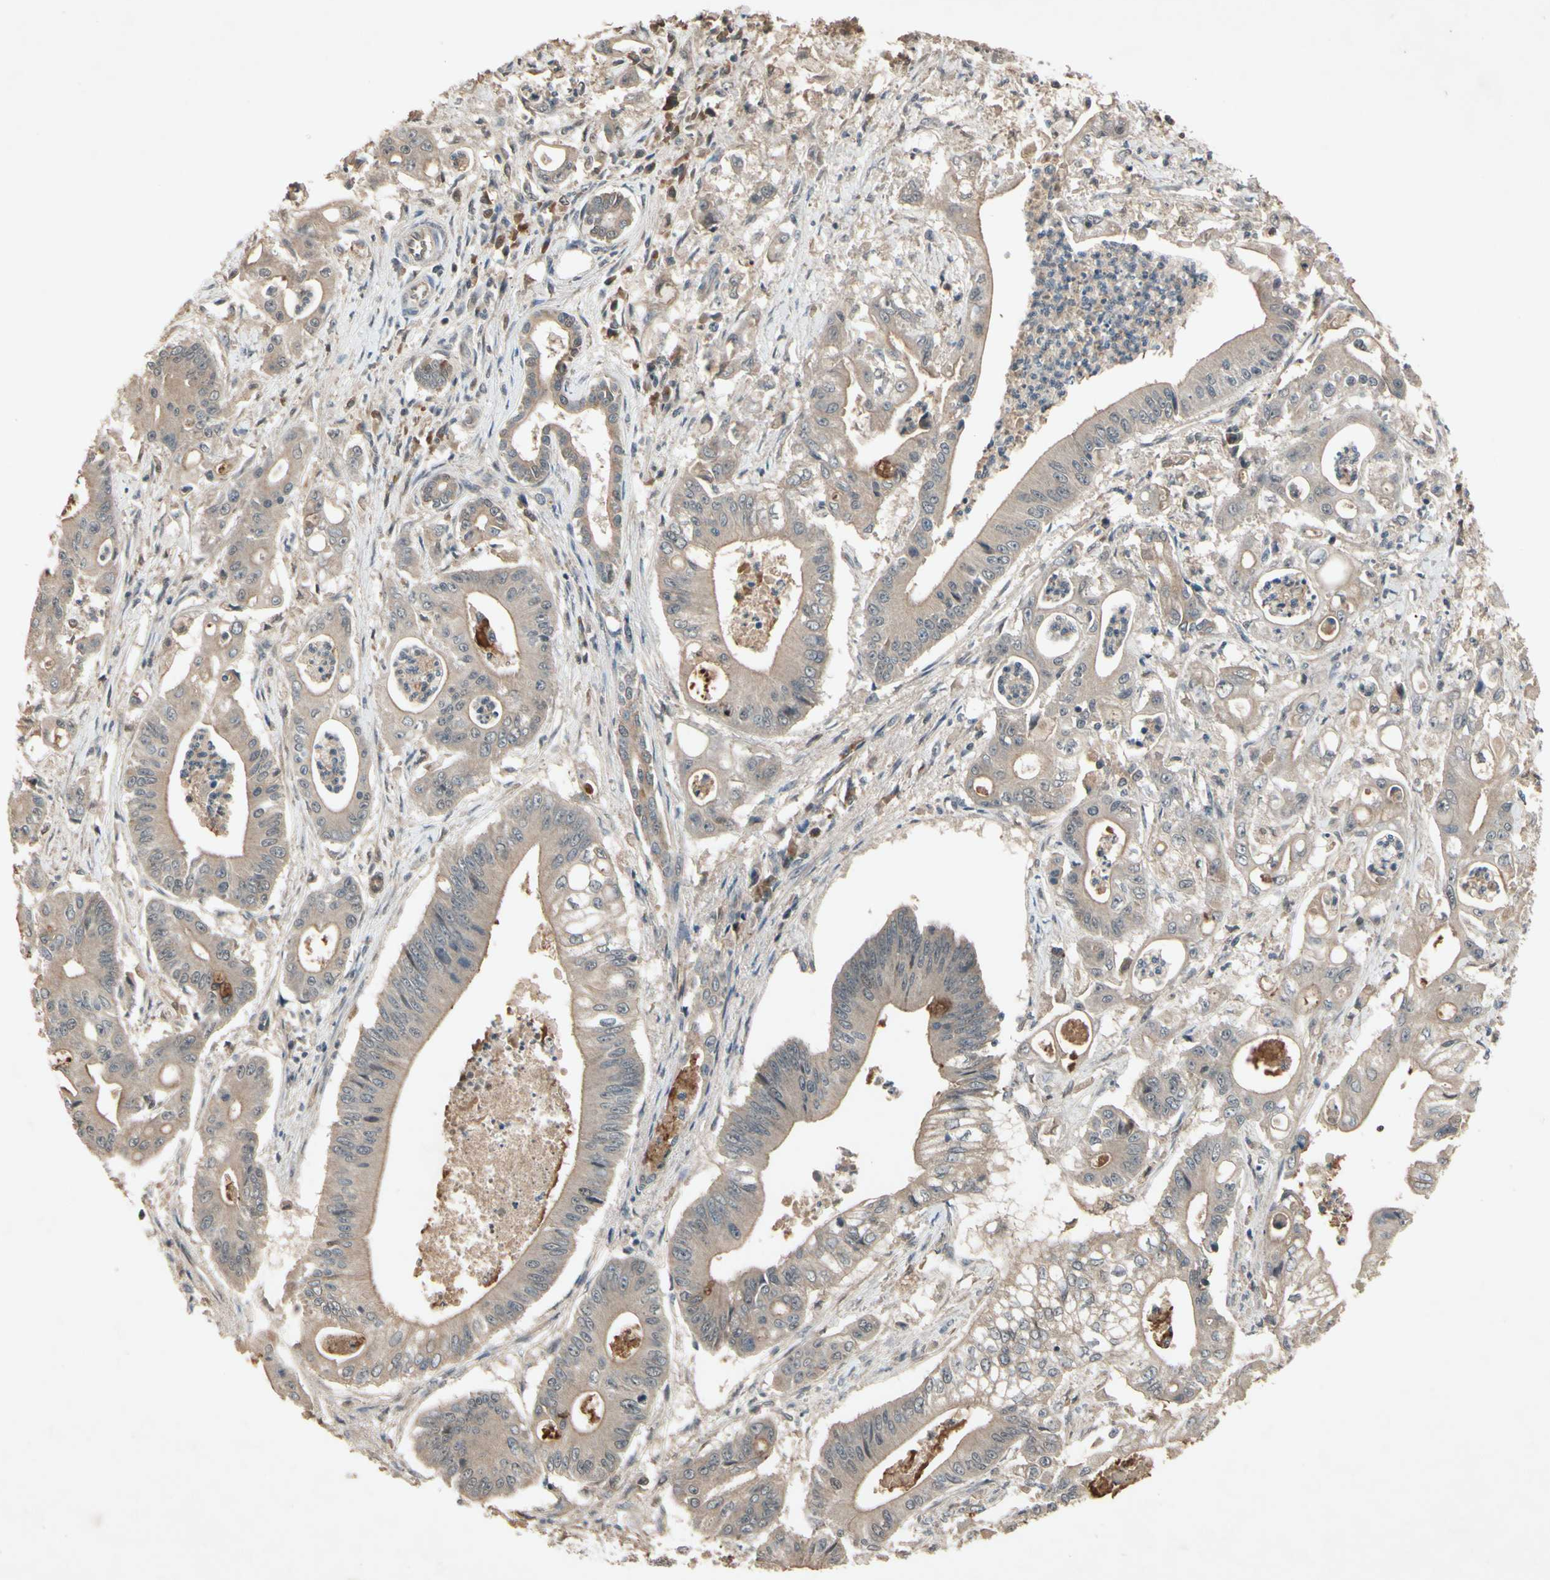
{"staining": {"intensity": "moderate", "quantity": ">75%", "location": "cytoplasmic/membranous"}, "tissue": "pancreatic cancer", "cell_type": "Tumor cells", "image_type": "cancer", "snomed": [{"axis": "morphology", "description": "Normal tissue, NOS"}, {"axis": "topography", "description": "Lymph node"}], "caption": "Immunohistochemistry micrograph of pancreatic cancer stained for a protein (brown), which displays medium levels of moderate cytoplasmic/membranous positivity in approximately >75% of tumor cells.", "gene": "NSF", "patient": {"sex": "male", "age": 62}}